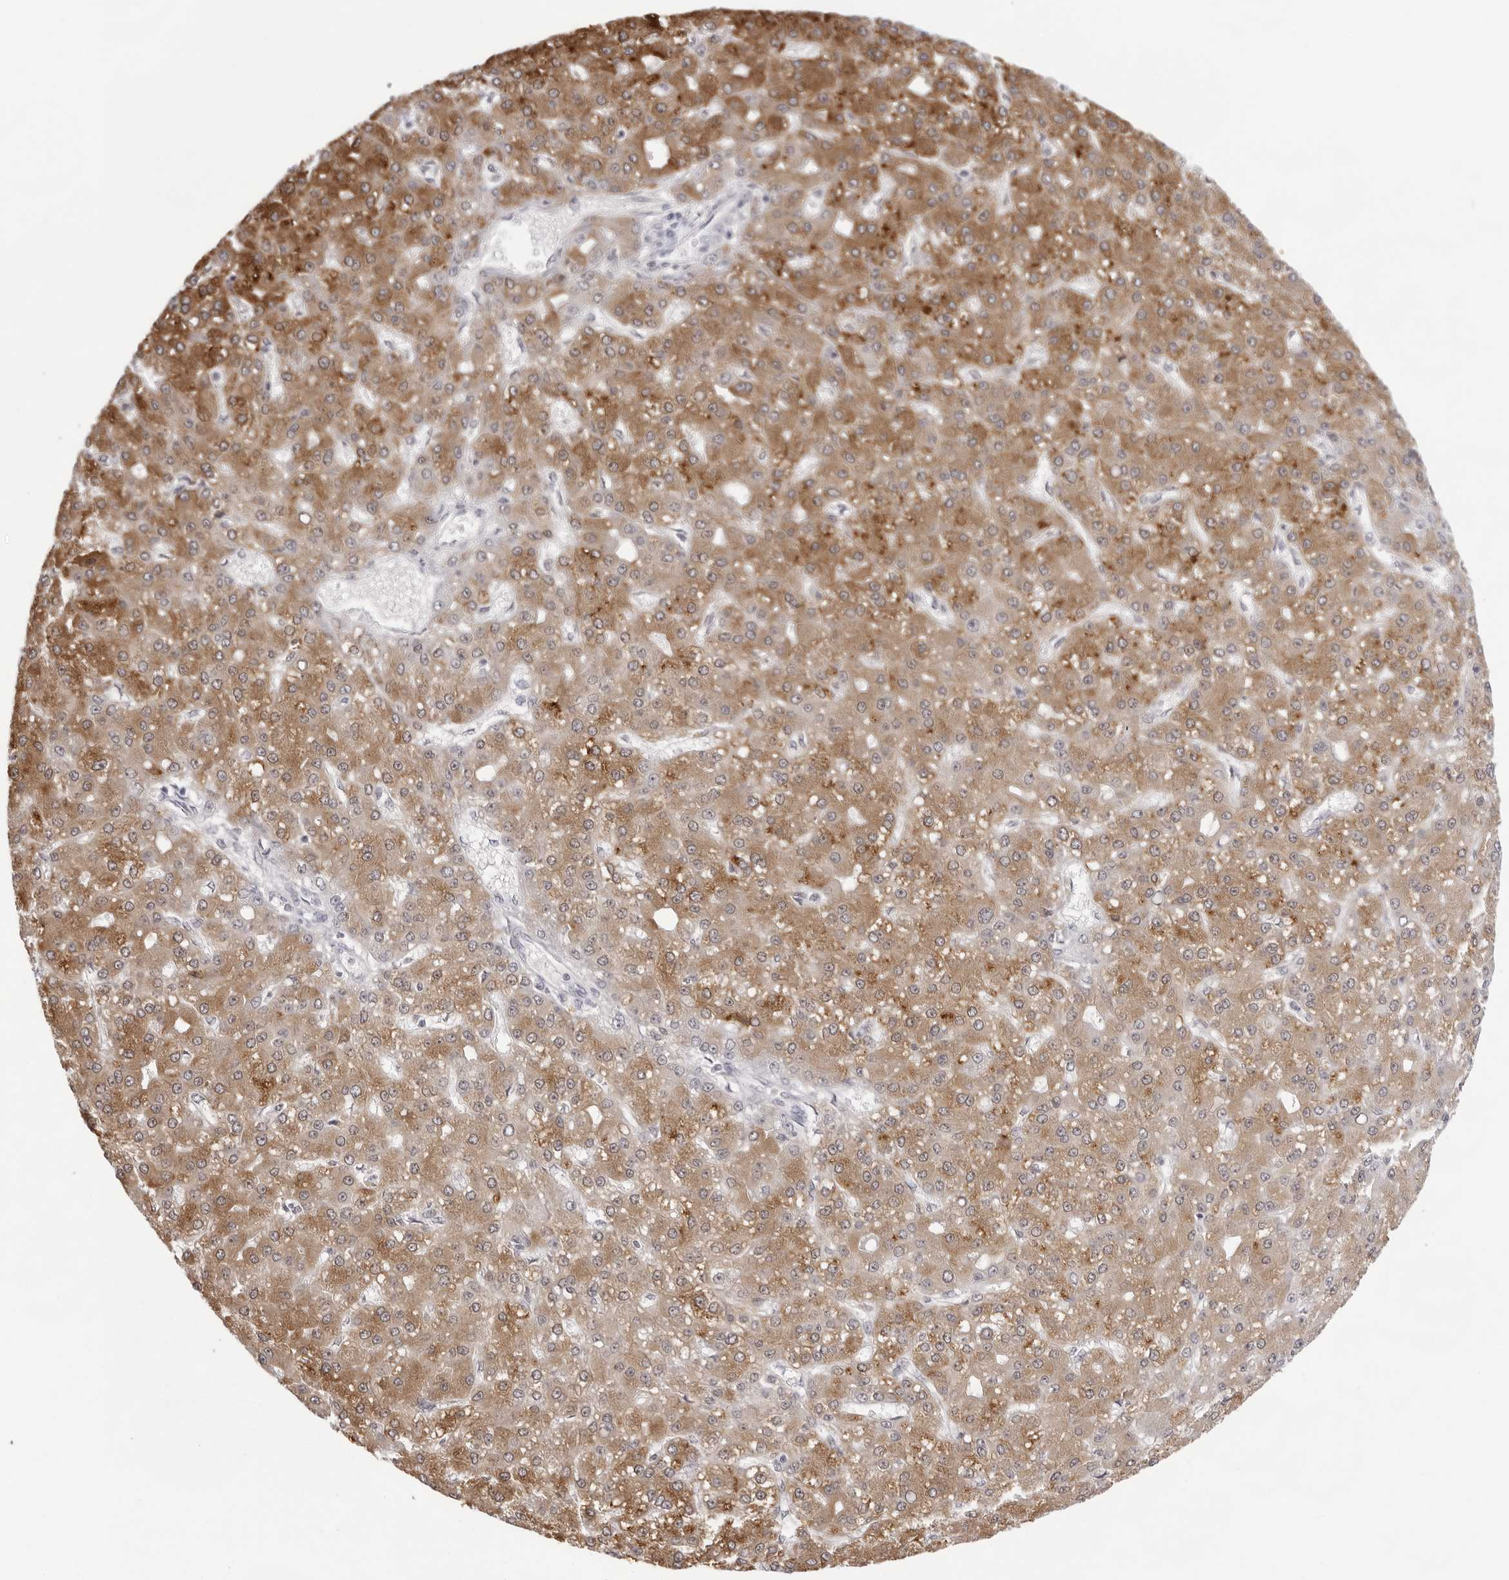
{"staining": {"intensity": "moderate", "quantity": ">75%", "location": "cytoplasmic/membranous"}, "tissue": "liver cancer", "cell_type": "Tumor cells", "image_type": "cancer", "snomed": [{"axis": "morphology", "description": "Carcinoma, Hepatocellular, NOS"}, {"axis": "topography", "description": "Liver"}], "caption": "About >75% of tumor cells in liver hepatocellular carcinoma demonstrate moderate cytoplasmic/membranous protein expression as visualized by brown immunohistochemical staining.", "gene": "SMIM2", "patient": {"sex": "male", "age": 67}}